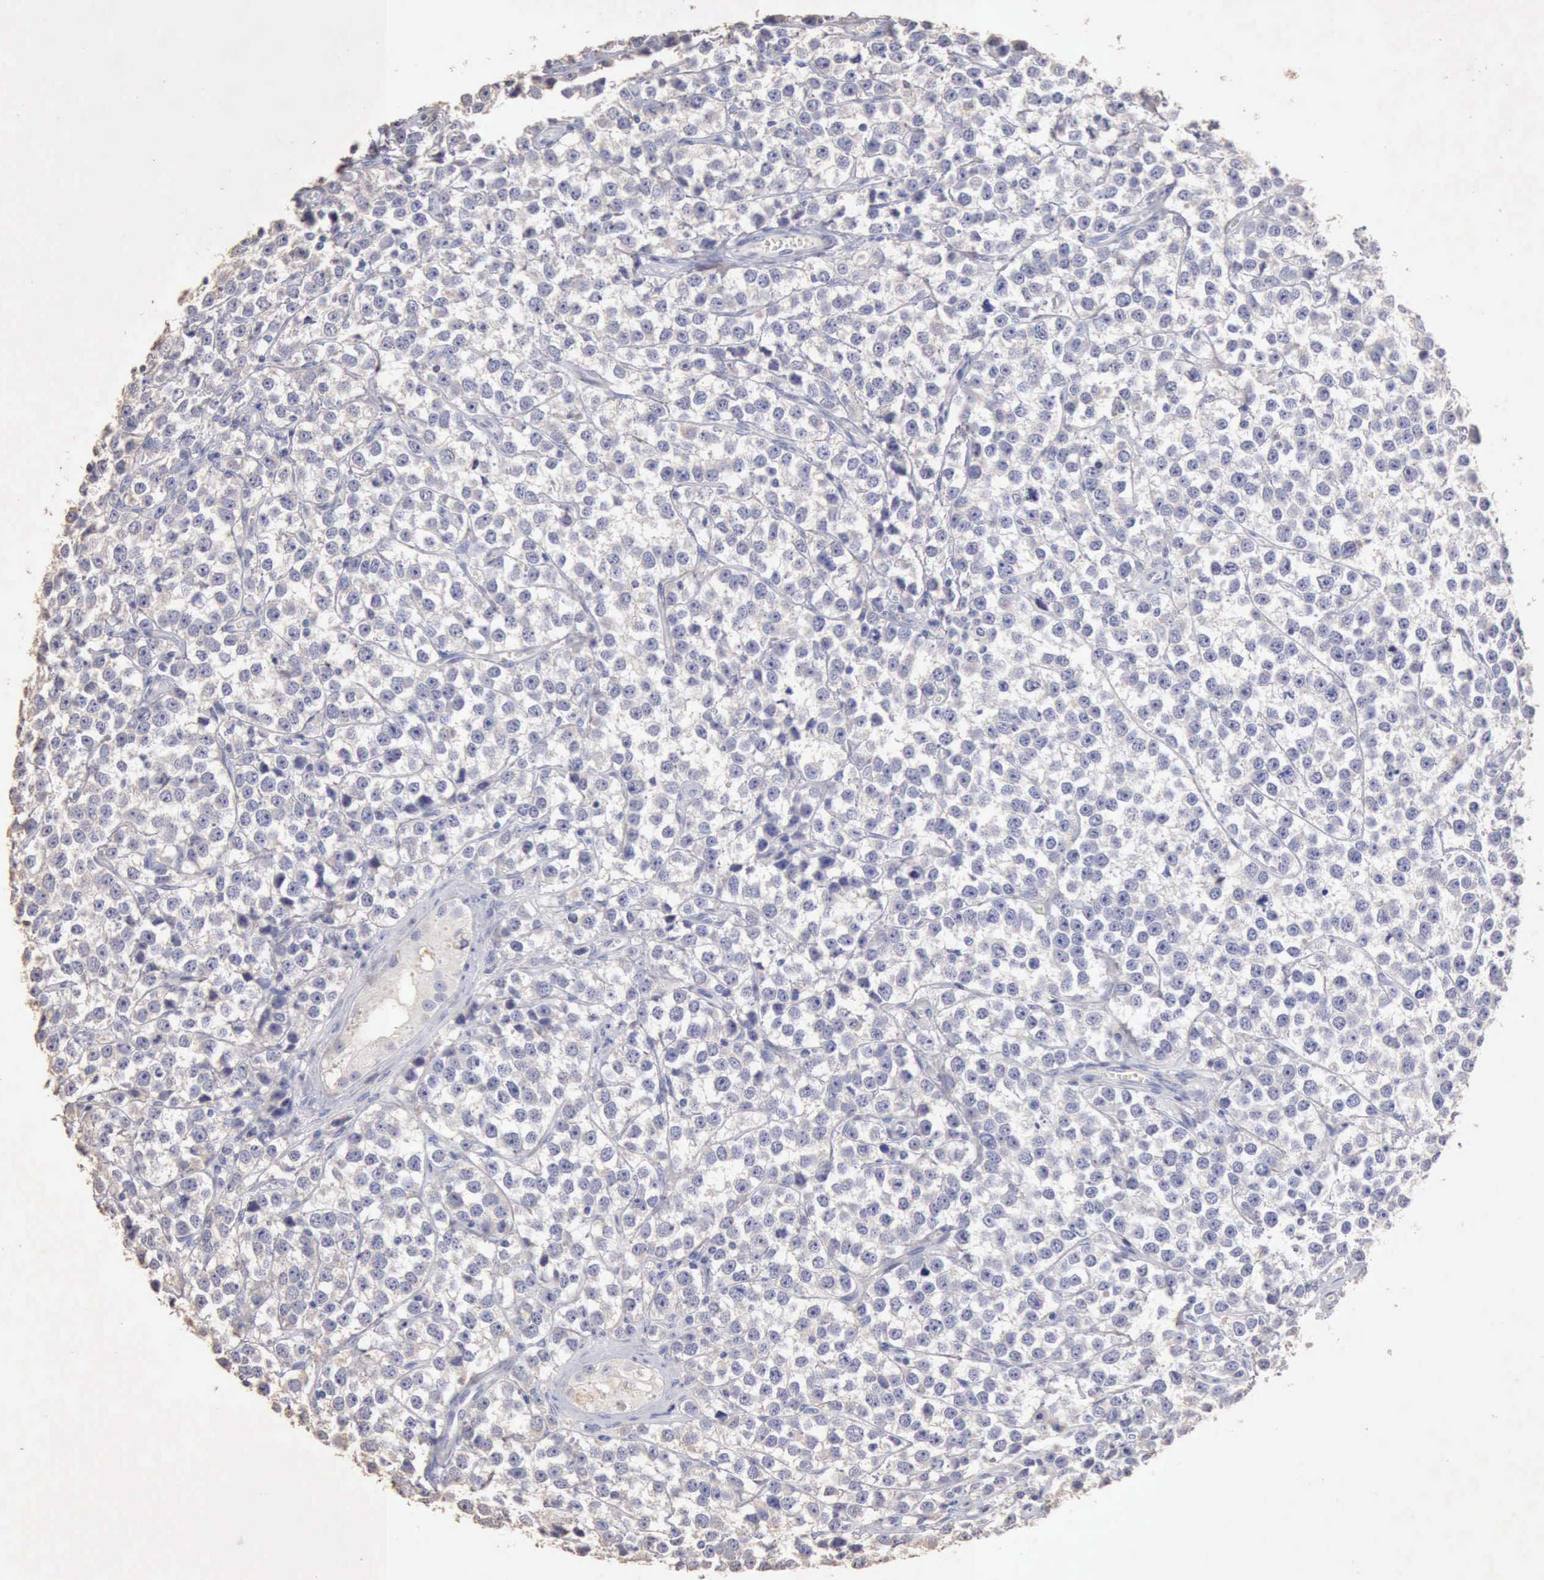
{"staining": {"intensity": "negative", "quantity": "none", "location": "none"}, "tissue": "testis cancer", "cell_type": "Tumor cells", "image_type": "cancer", "snomed": [{"axis": "morphology", "description": "Seminoma, NOS"}, {"axis": "topography", "description": "Testis"}], "caption": "Tumor cells show no significant positivity in testis cancer (seminoma).", "gene": "KRT6B", "patient": {"sex": "male", "age": 25}}